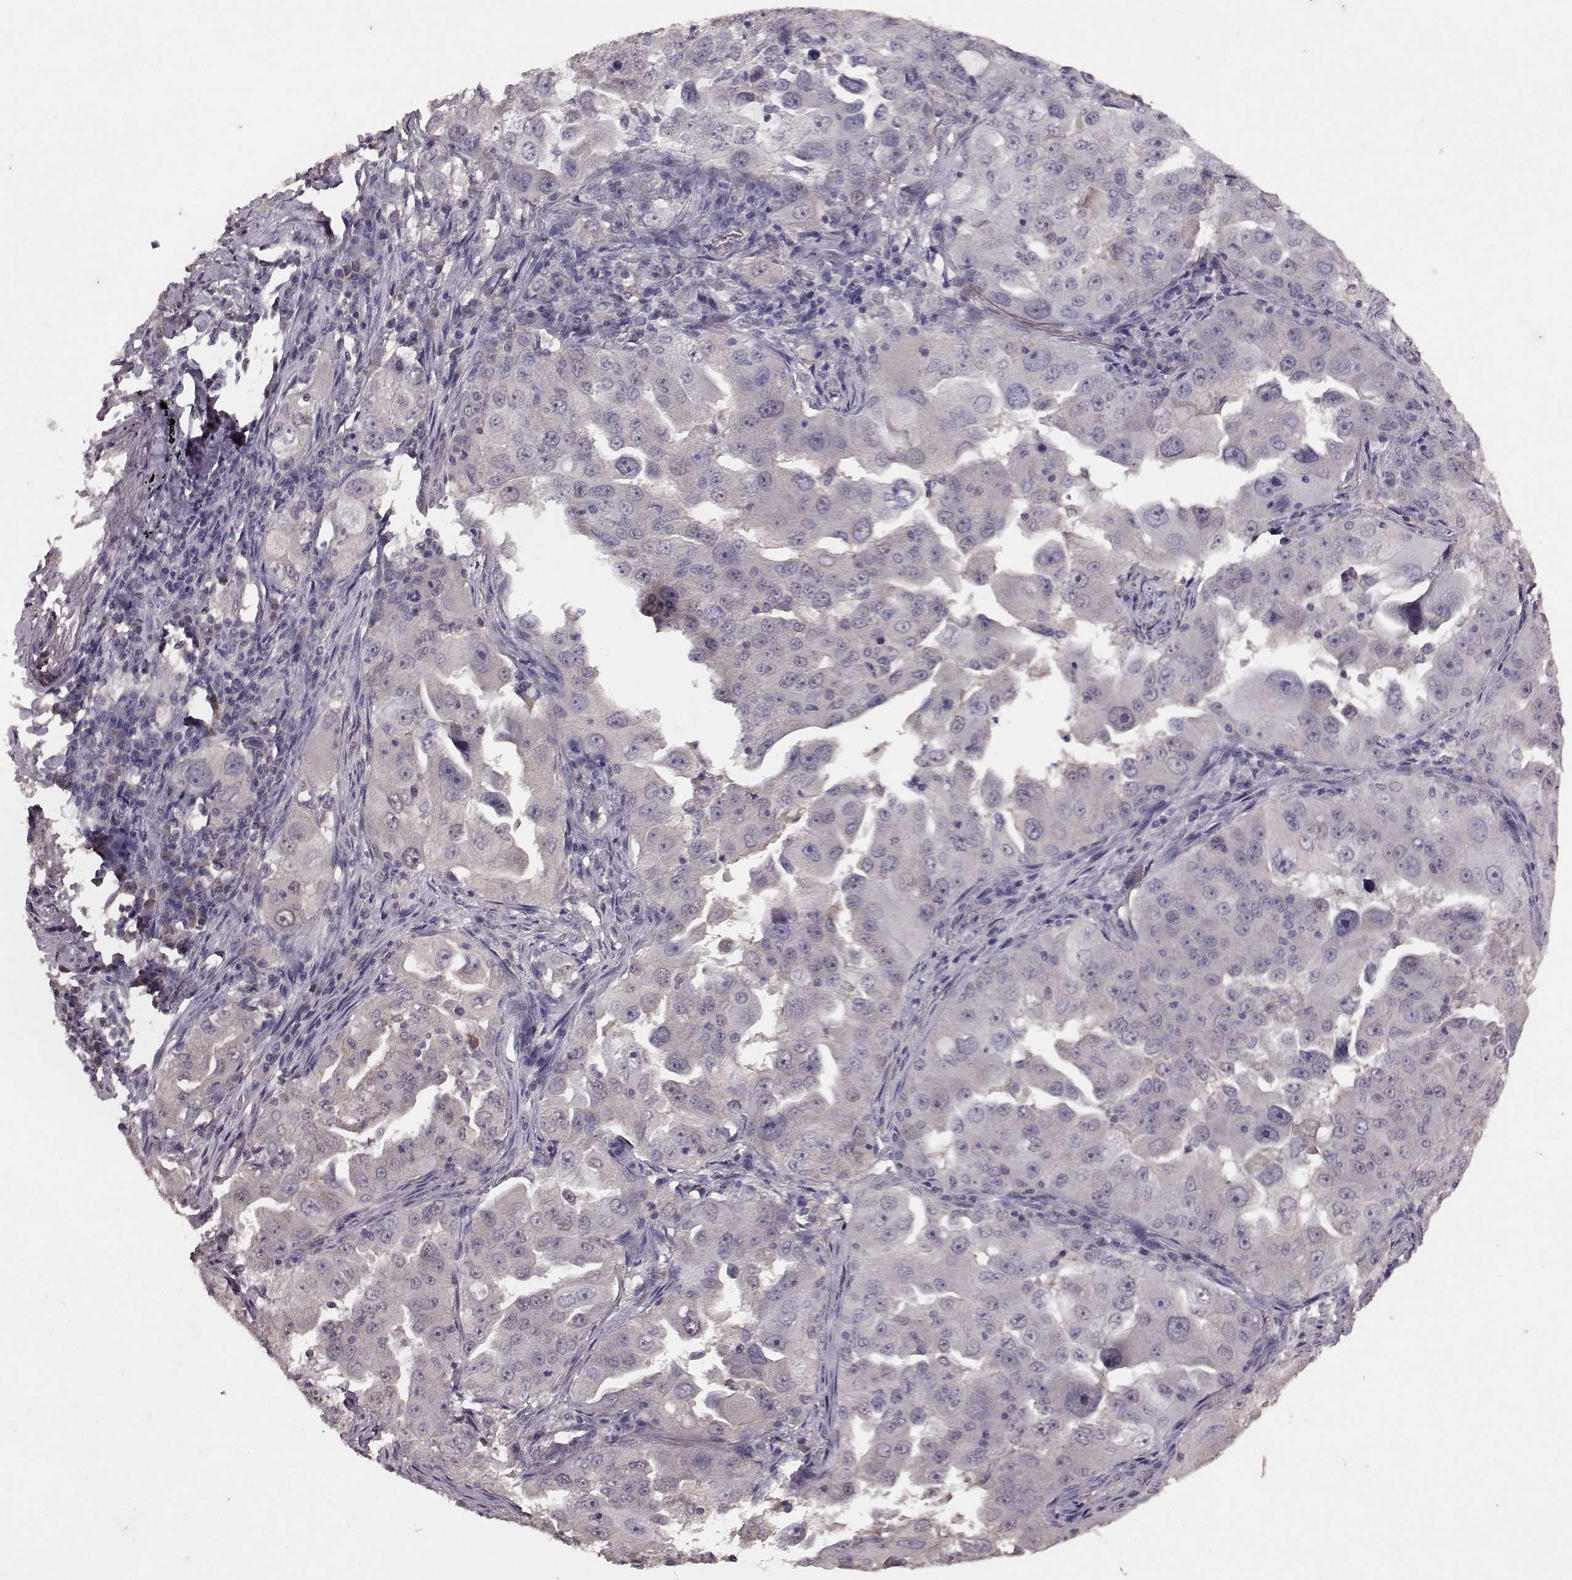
{"staining": {"intensity": "negative", "quantity": "none", "location": "none"}, "tissue": "lung cancer", "cell_type": "Tumor cells", "image_type": "cancer", "snomed": [{"axis": "morphology", "description": "Adenocarcinoma, NOS"}, {"axis": "topography", "description": "Lung"}], "caption": "IHC micrograph of adenocarcinoma (lung) stained for a protein (brown), which reveals no expression in tumor cells.", "gene": "FRRS1L", "patient": {"sex": "female", "age": 61}}